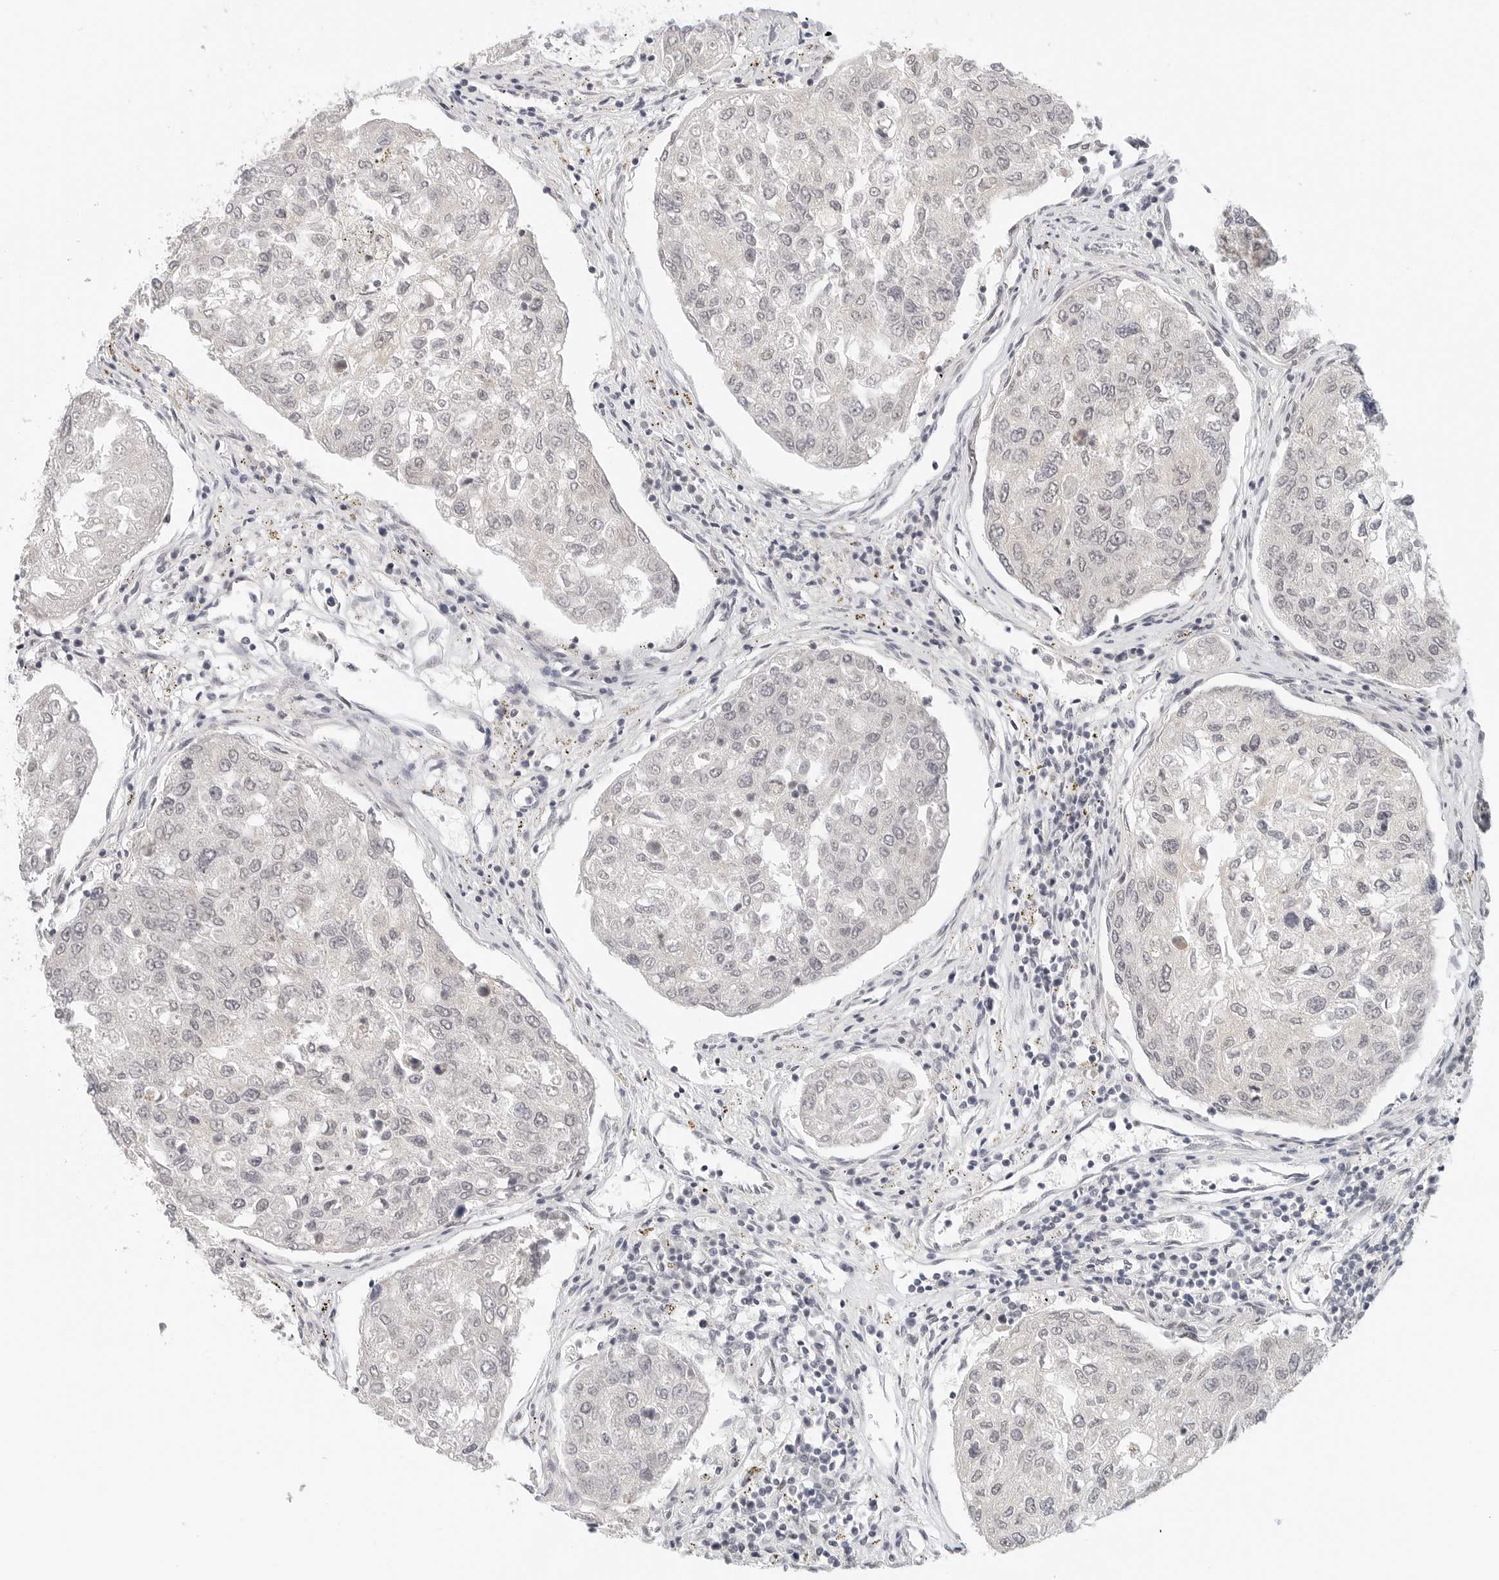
{"staining": {"intensity": "negative", "quantity": "none", "location": "none"}, "tissue": "urothelial cancer", "cell_type": "Tumor cells", "image_type": "cancer", "snomed": [{"axis": "morphology", "description": "Urothelial carcinoma, High grade"}, {"axis": "topography", "description": "Lymph node"}, {"axis": "topography", "description": "Urinary bladder"}], "caption": "The immunohistochemistry image has no significant expression in tumor cells of high-grade urothelial carcinoma tissue. (DAB IHC visualized using brightfield microscopy, high magnification).", "gene": "TSEN2", "patient": {"sex": "male", "age": 51}}